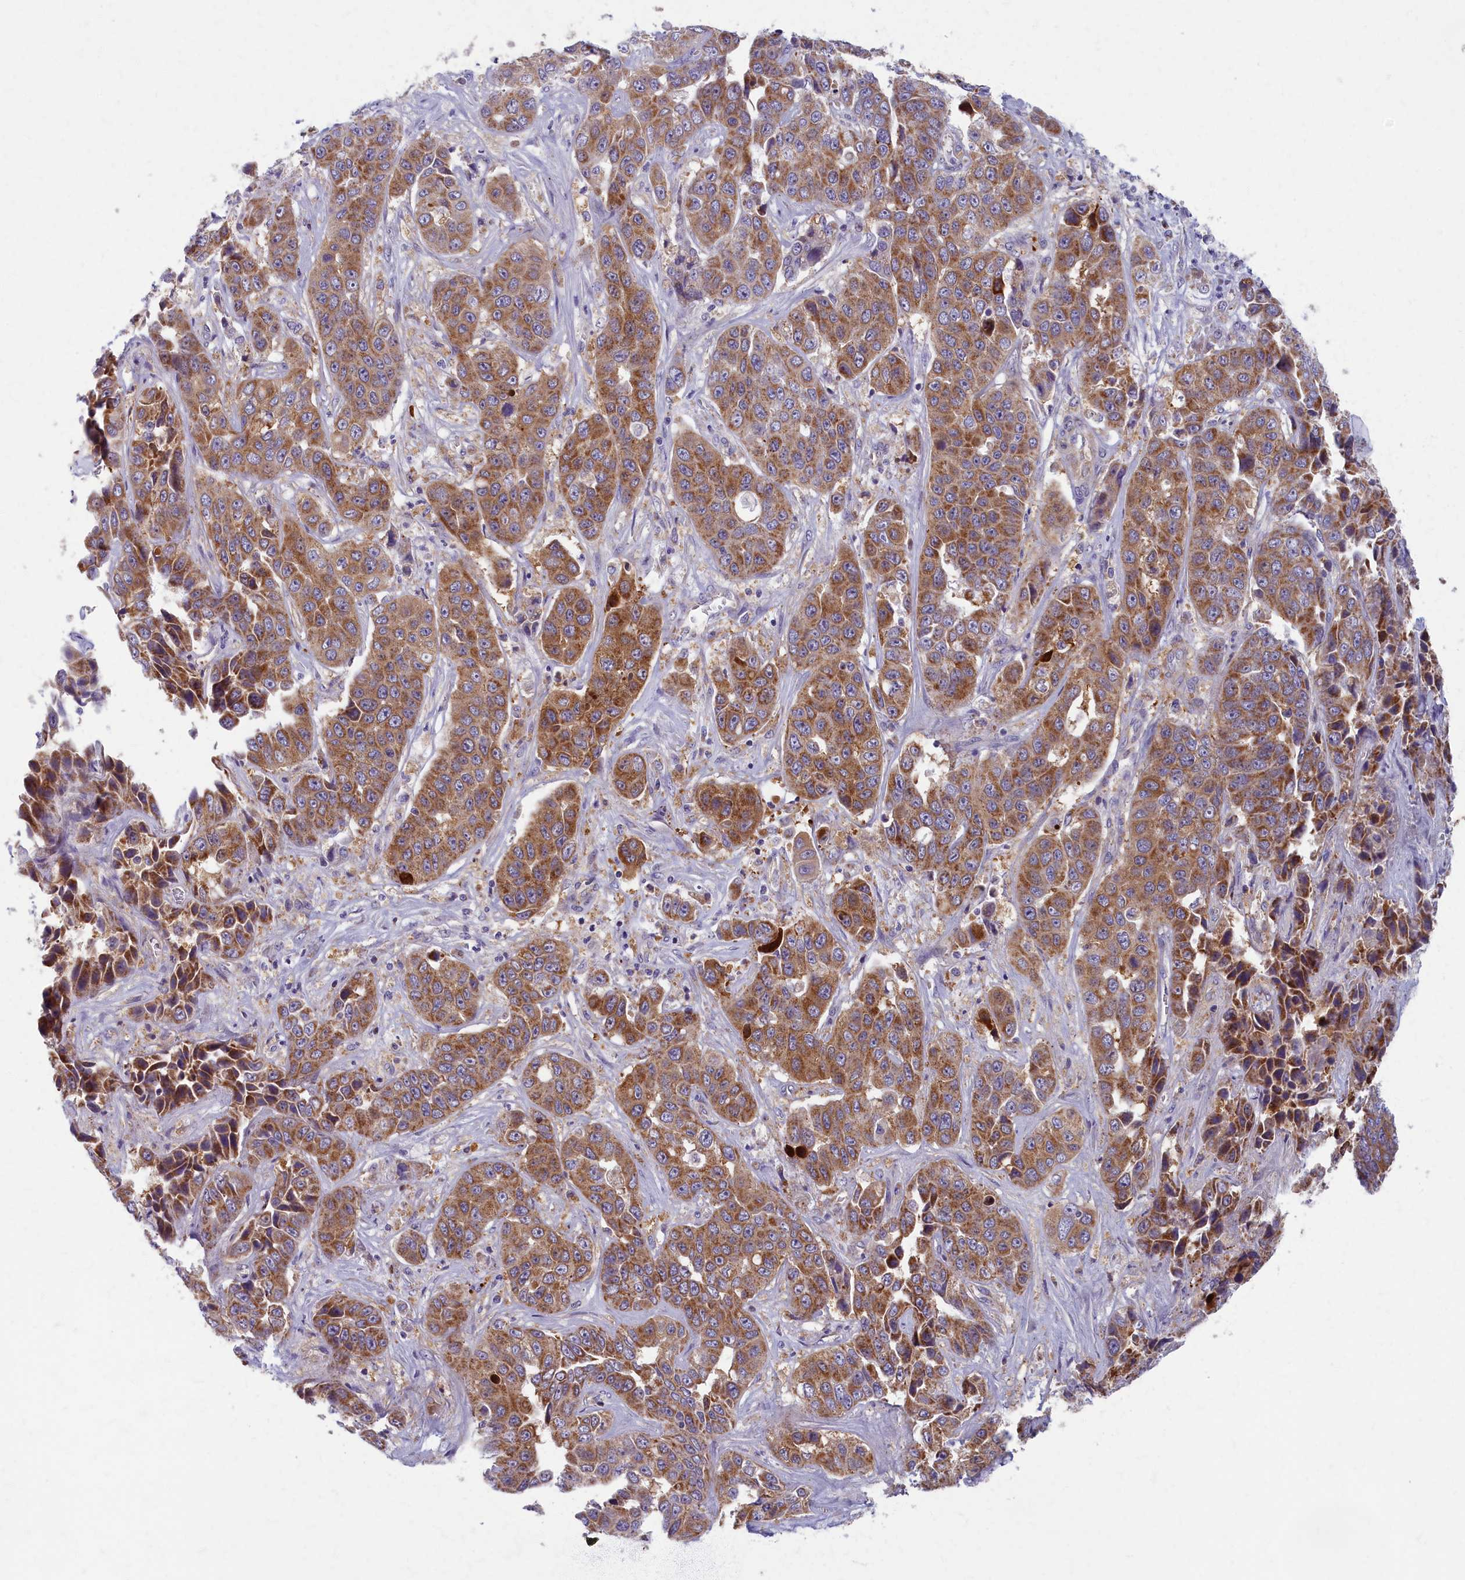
{"staining": {"intensity": "moderate", "quantity": ">75%", "location": "cytoplasmic/membranous"}, "tissue": "liver cancer", "cell_type": "Tumor cells", "image_type": "cancer", "snomed": [{"axis": "morphology", "description": "Cholangiocarcinoma"}, {"axis": "topography", "description": "Liver"}], "caption": "IHC micrograph of human cholangiocarcinoma (liver) stained for a protein (brown), which exhibits medium levels of moderate cytoplasmic/membranous expression in about >75% of tumor cells.", "gene": "MRPS25", "patient": {"sex": "female", "age": 52}}